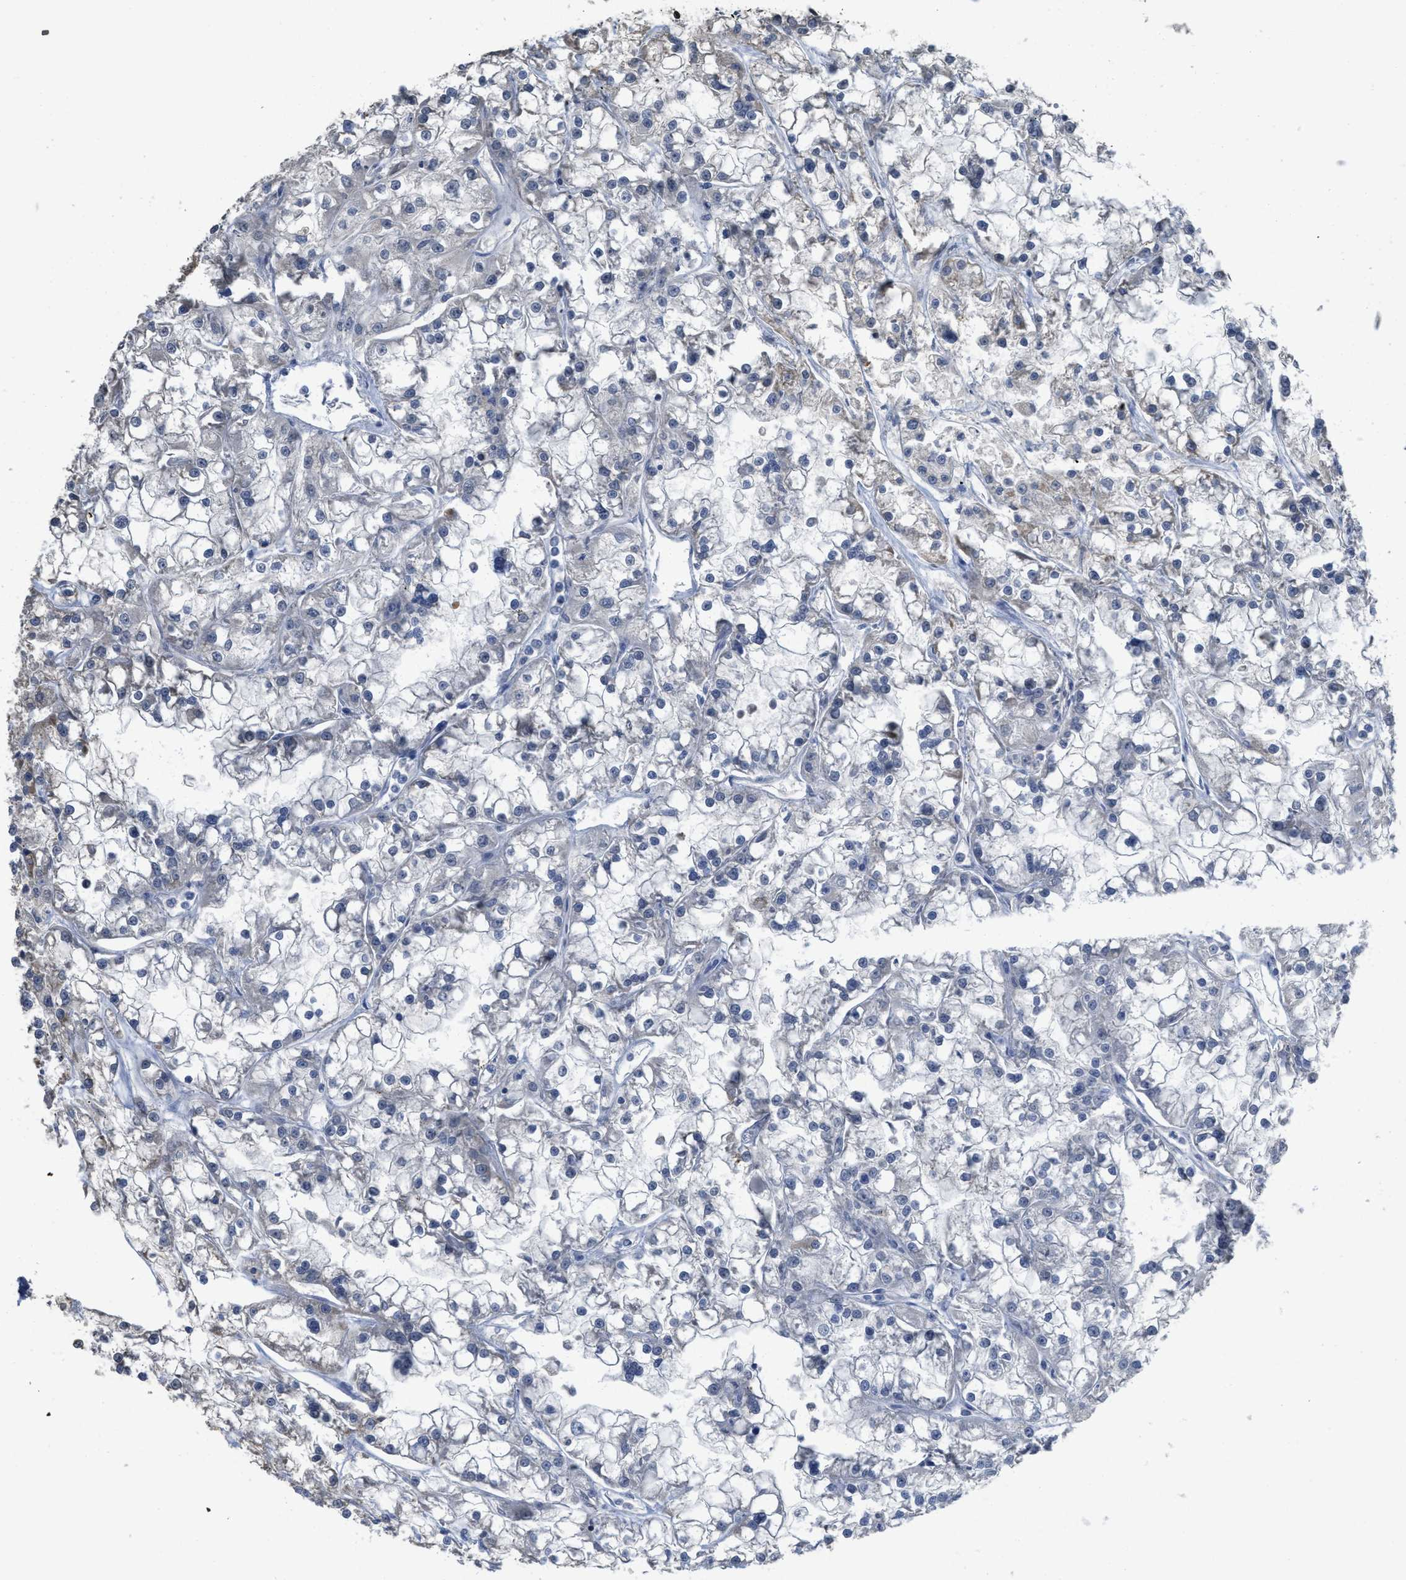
{"staining": {"intensity": "negative", "quantity": "none", "location": "none"}, "tissue": "renal cancer", "cell_type": "Tumor cells", "image_type": "cancer", "snomed": [{"axis": "morphology", "description": "Adenocarcinoma, NOS"}, {"axis": "topography", "description": "Kidney"}], "caption": "Immunohistochemical staining of human renal cancer (adenocarcinoma) reveals no significant staining in tumor cells. (Brightfield microscopy of DAB immunohistochemistry at high magnification).", "gene": "SFXN2", "patient": {"sex": "female", "age": 52}}